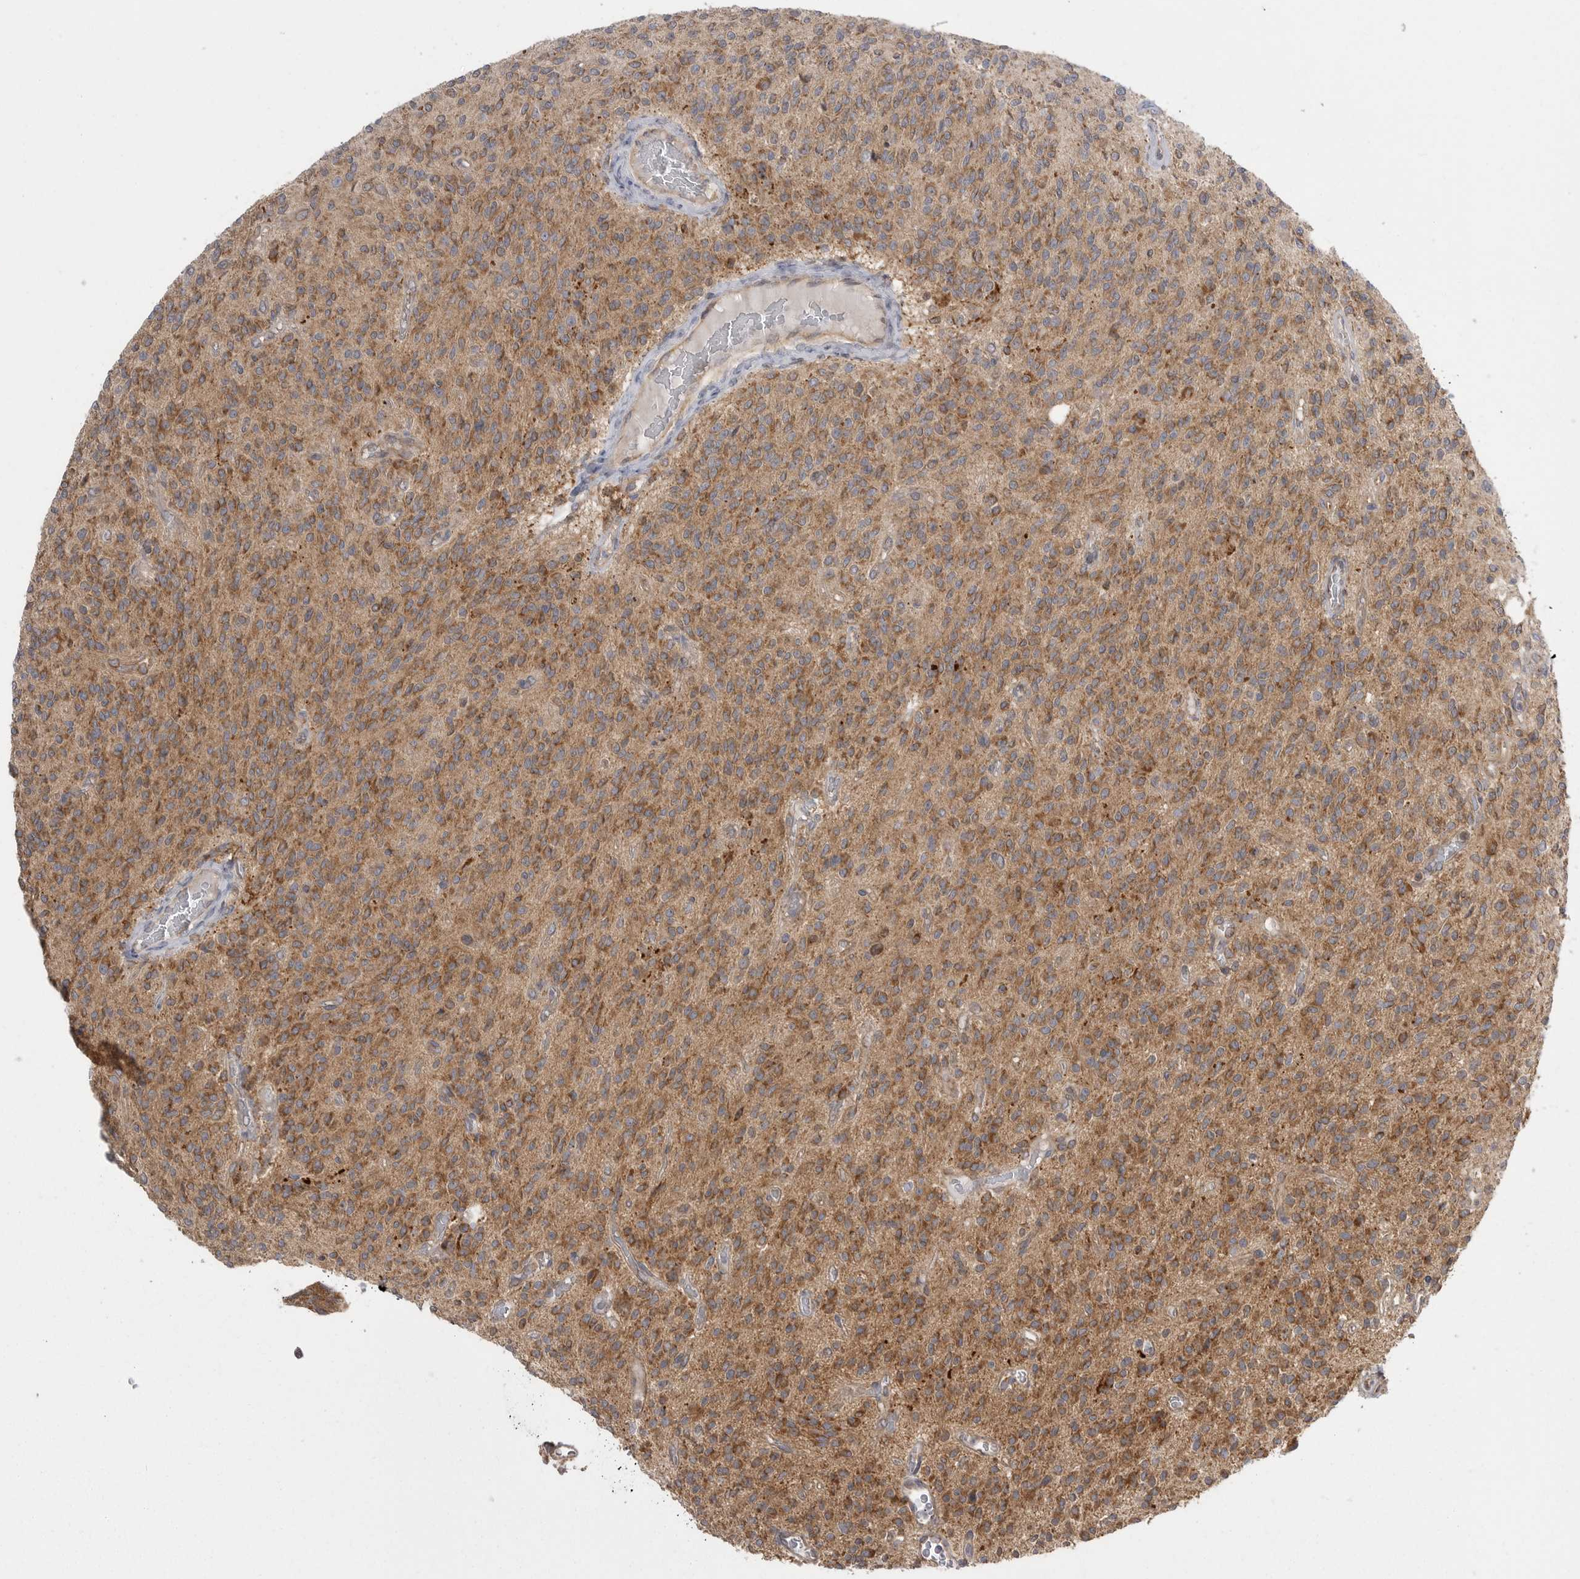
{"staining": {"intensity": "moderate", "quantity": ">75%", "location": "cytoplasmic/membranous"}, "tissue": "glioma", "cell_type": "Tumor cells", "image_type": "cancer", "snomed": [{"axis": "morphology", "description": "Glioma, malignant, High grade"}, {"axis": "topography", "description": "Brain"}], "caption": "Human glioma stained with a protein marker displays moderate staining in tumor cells.", "gene": "KYAT3", "patient": {"sex": "male", "age": 34}}